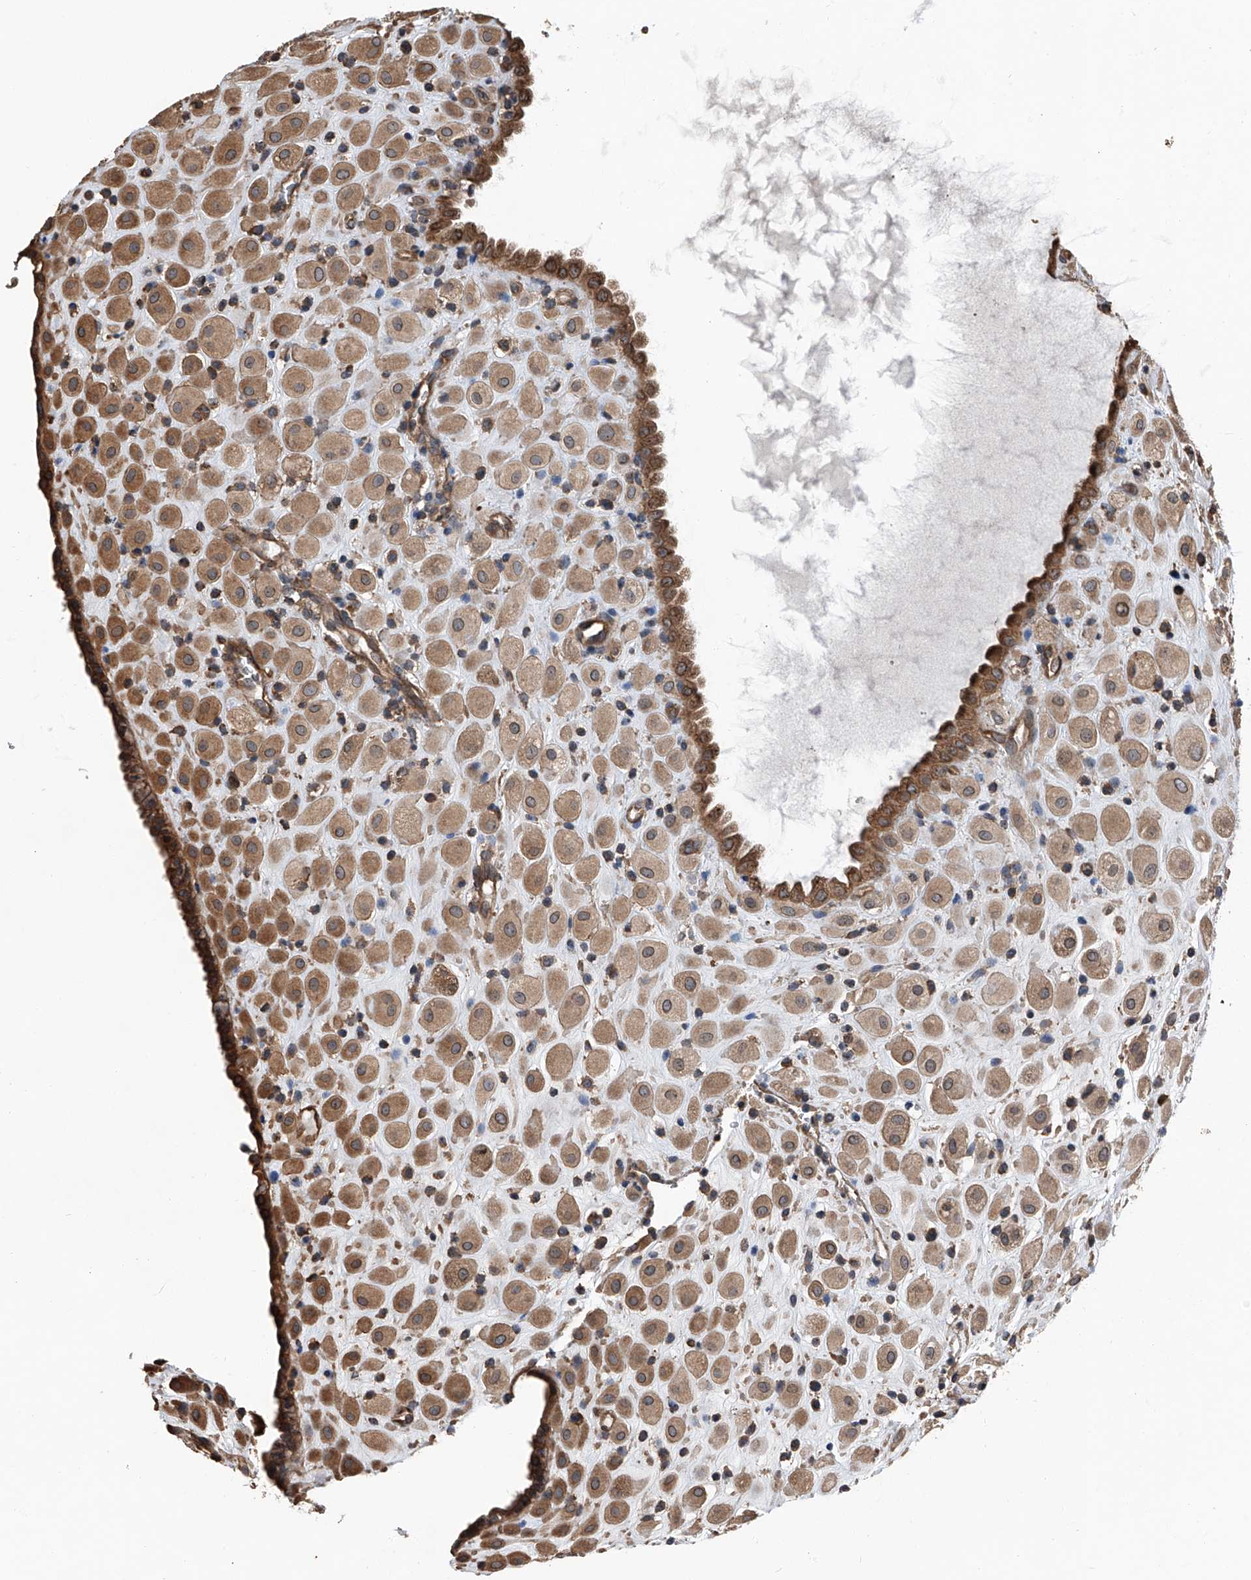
{"staining": {"intensity": "strong", "quantity": "25%-75%", "location": "cytoplasmic/membranous"}, "tissue": "placenta", "cell_type": "Decidual cells", "image_type": "normal", "snomed": [{"axis": "morphology", "description": "Normal tissue, NOS"}, {"axis": "topography", "description": "Placenta"}], "caption": "Strong cytoplasmic/membranous protein staining is identified in about 25%-75% of decidual cells in placenta. (Brightfield microscopy of DAB IHC at high magnification).", "gene": "KCNJ2", "patient": {"sex": "female", "age": 35}}